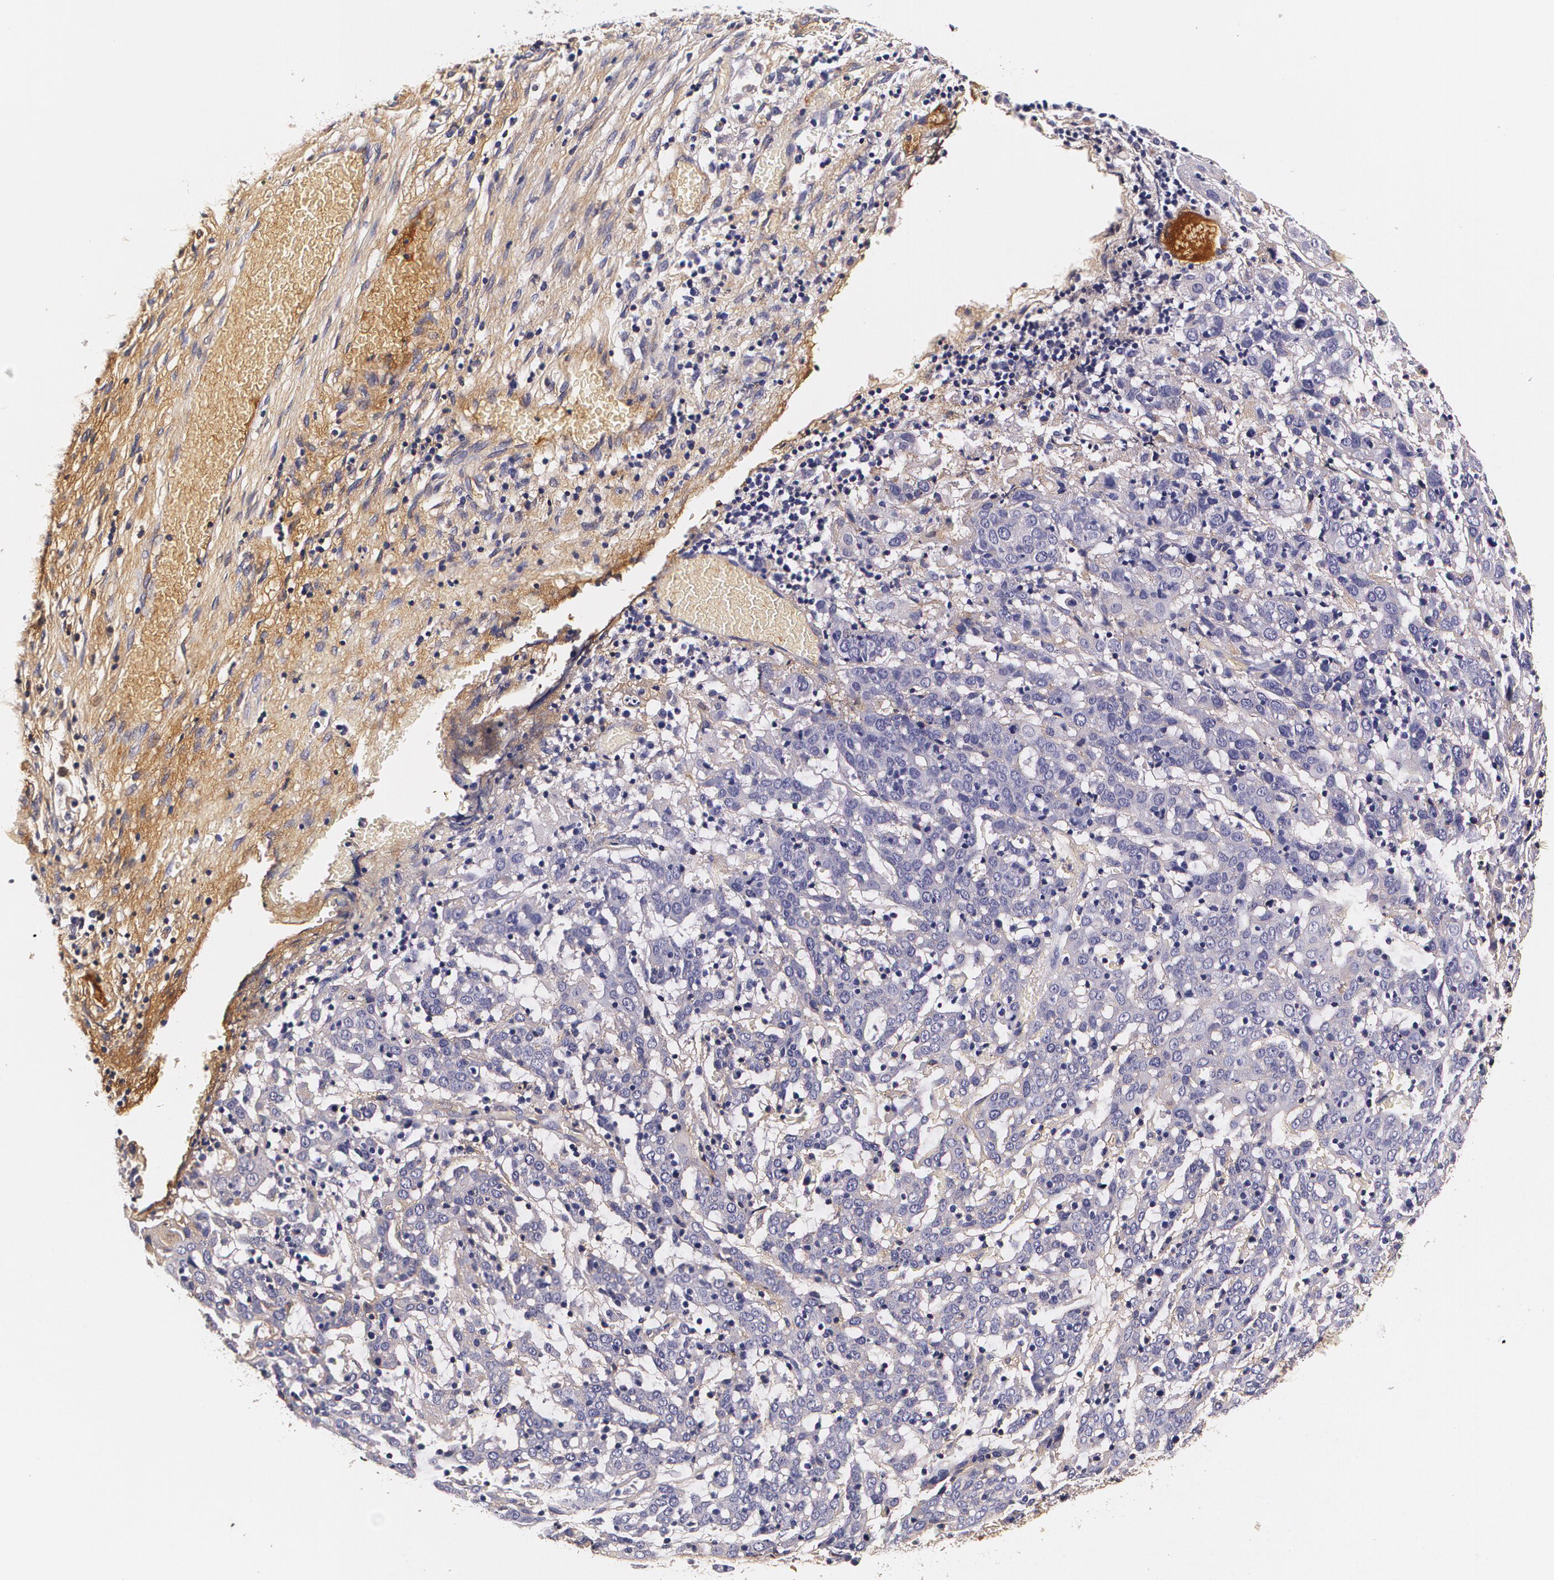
{"staining": {"intensity": "negative", "quantity": "none", "location": "none"}, "tissue": "cervical cancer", "cell_type": "Tumor cells", "image_type": "cancer", "snomed": [{"axis": "morphology", "description": "Normal tissue, NOS"}, {"axis": "morphology", "description": "Squamous cell carcinoma, NOS"}, {"axis": "topography", "description": "Cervix"}], "caption": "Immunohistochemistry (IHC) of human cervical cancer (squamous cell carcinoma) shows no staining in tumor cells.", "gene": "TTR", "patient": {"sex": "female", "age": 67}}